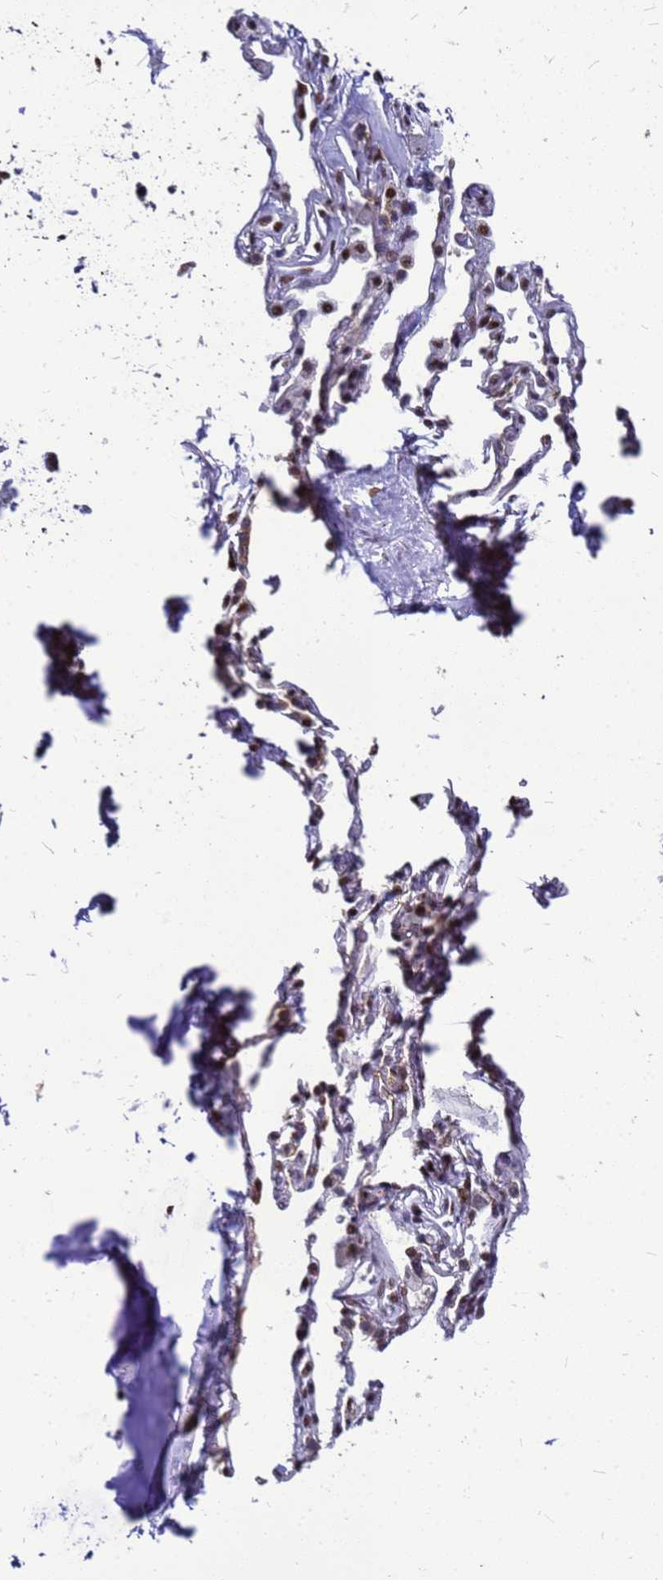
{"staining": {"intensity": "strong", "quantity": ">75%", "location": "nuclear"}, "tissue": "bronchus", "cell_type": "Respiratory epithelial cells", "image_type": "normal", "snomed": [{"axis": "morphology", "description": "Normal tissue, NOS"}, {"axis": "topography", "description": "Bronchus"}], "caption": "DAB immunohistochemical staining of normal human bronchus displays strong nuclear protein expression in approximately >75% of respiratory epithelial cells.", "gene": "SART3", "patient": {"sex": "male", "age": 70}}